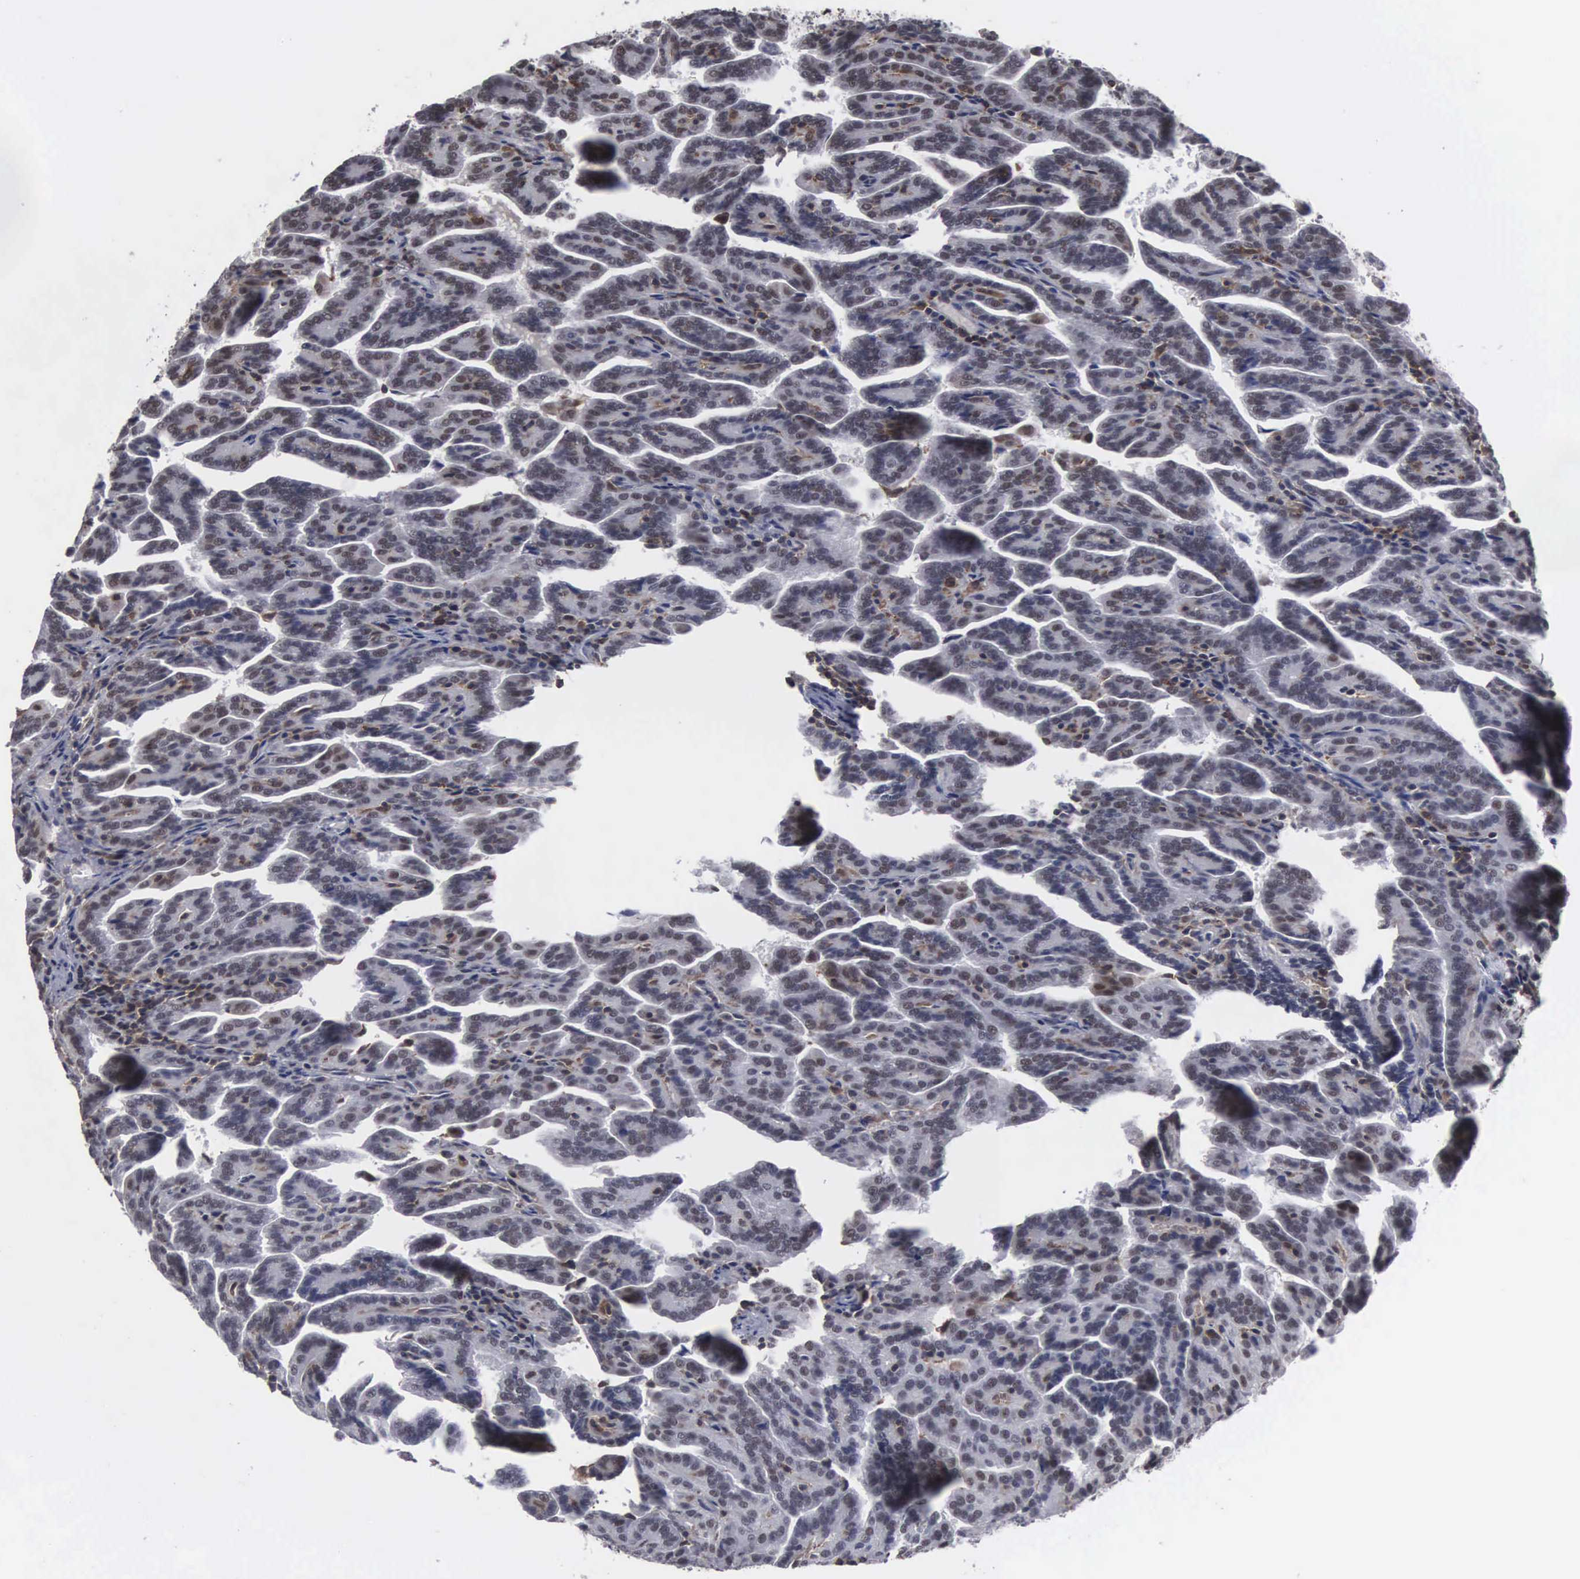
{"staining": {"intensity": "weak", "quantity": "25%-75%", "location": "nuclear"}, "tissue": "renal cancer", "cell_type": "Tumor cells", "image_type": "cancer", "snomed": [{"axis": "morphology", "description": "Adenocarcinoma, NOS"}, {"axis": "topography", "description": "Kidney"}], "caption": "The image reveals immunohistochemical staining of adenocarcinoma (renal). There is weak nuclear positivity is appreciated in about 25%-75% of tumor cells.", "gene": "TRMT5", "patient": {"sex": "male", "age": 61}}